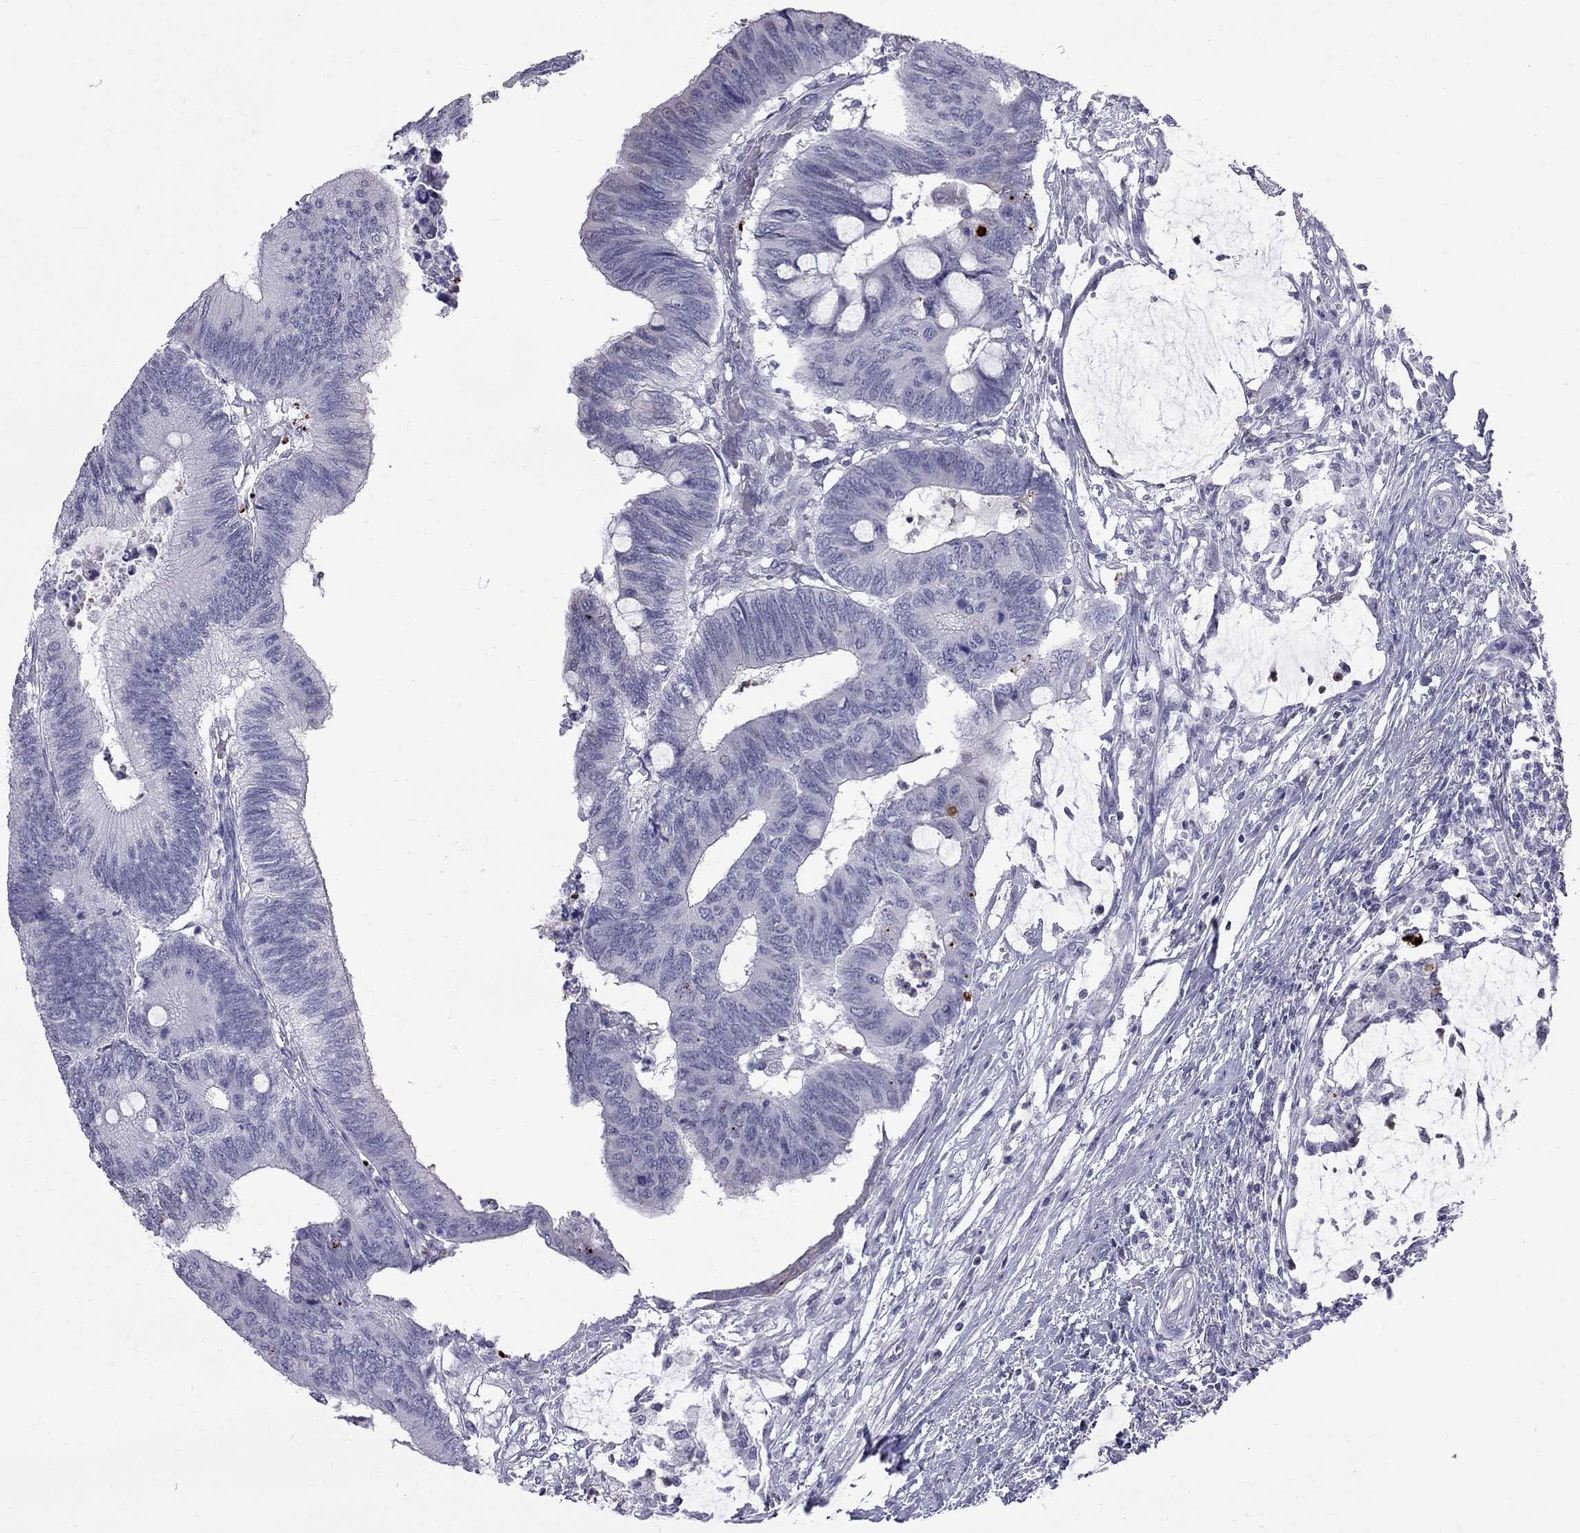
{"staining": {"intensity": "negative", "quantity": "none", "location": "none"}, "tissue": "colorectal cancer", "cell_type": "Tumor cells", "image_type": "cancer", "snomed": [{"axis": "morphology", "description": "Normal tissue, NOS"}, {"axis": "morphology", "description": "Adenocarcinoma, NOS"}, {"axis": "topography", "description": "Rectum"}, {"axis": "topography", "description": "Peripheral nerve tissue"}], "caption": "The micrograph exhibits no significant staining in tumor cells of colorectal cancer.", "gene": "MUC15", "patient": {"sex": "male", "age": 92}}